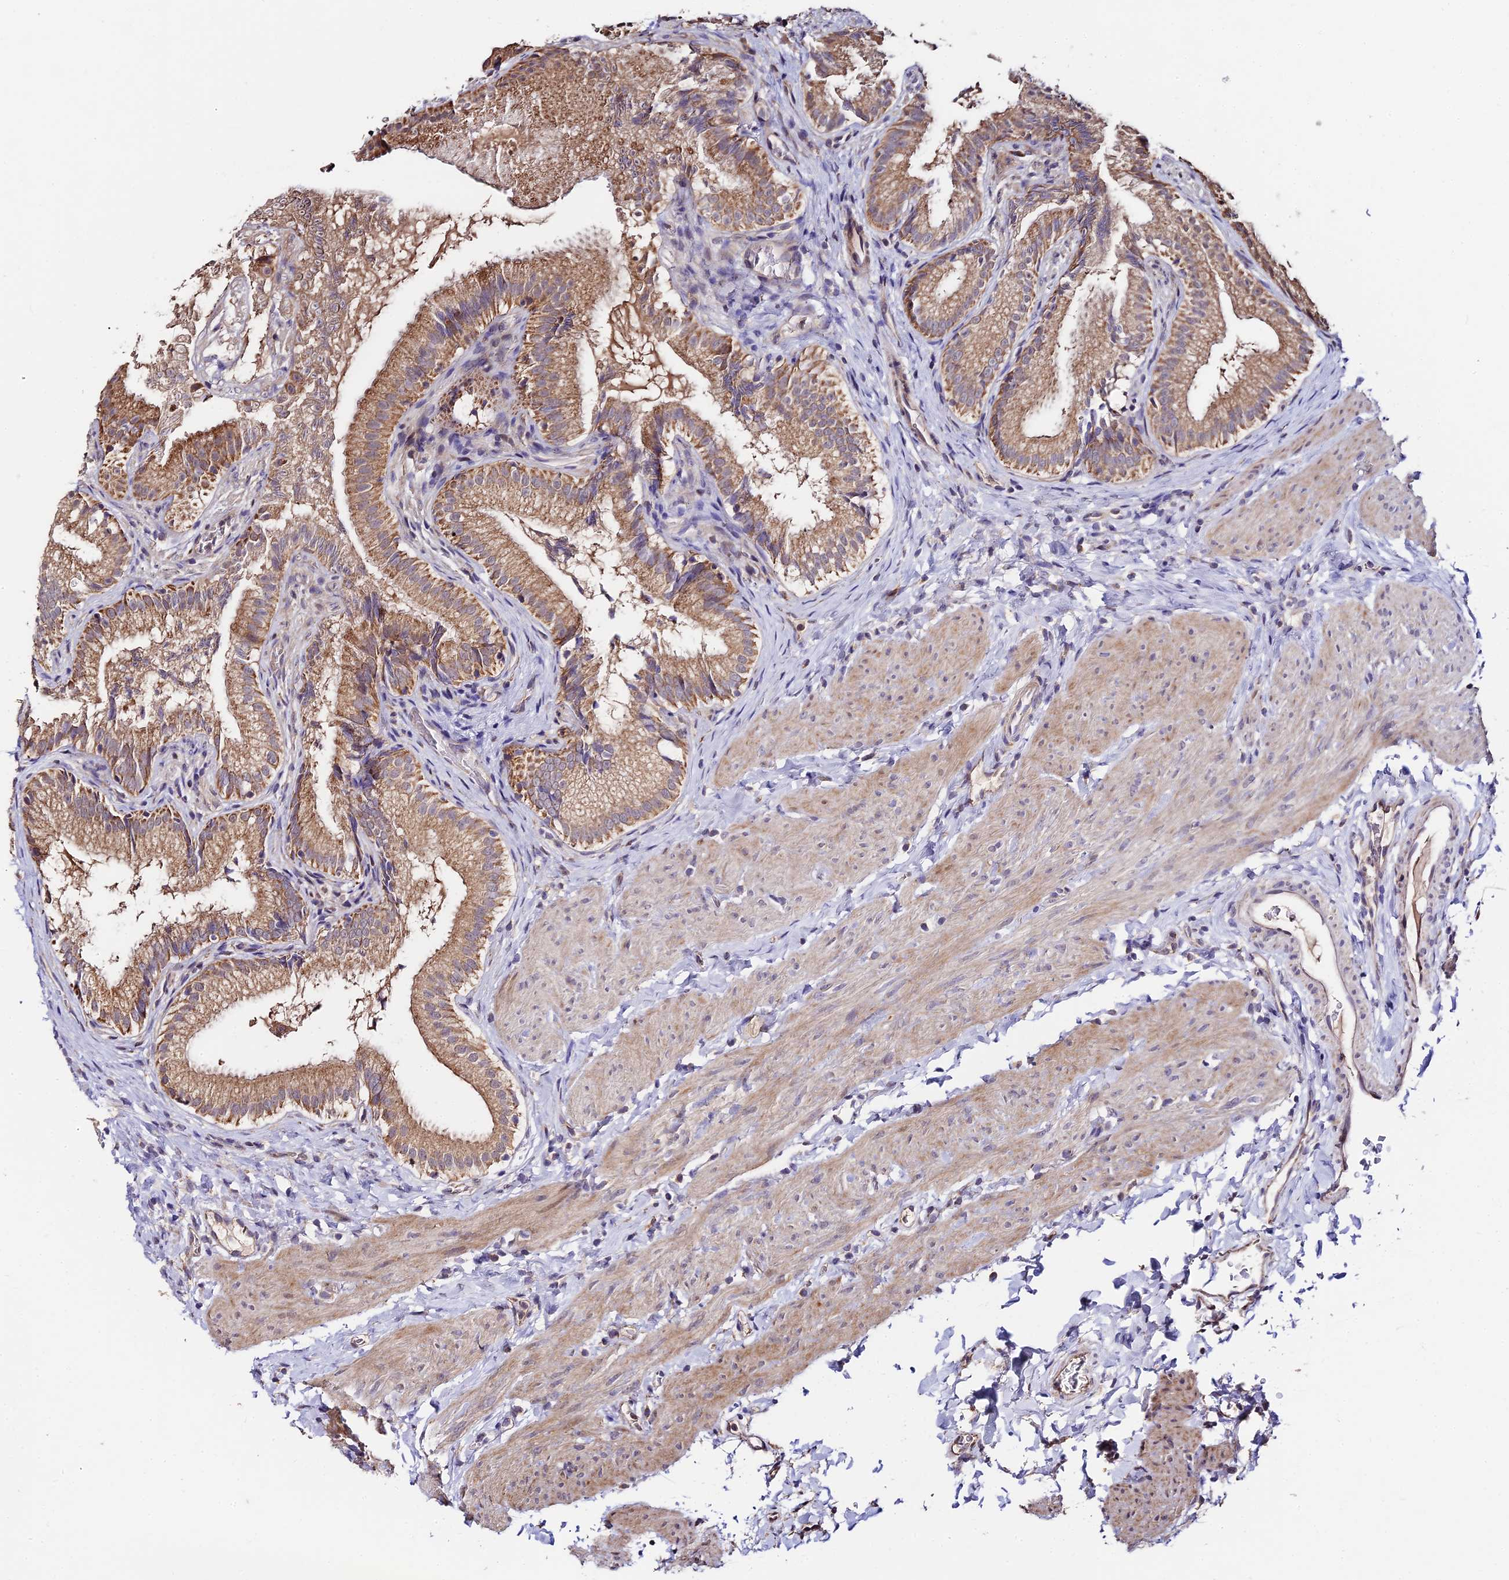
{"staining": {"intensity": "moderate", "quantity": ">75%", "location": "cytoplasmic/membranous"}, "tissue": "gallbladder", "cell_type": "Glandular cells", "image_type": "normal", "snomed": [{"axis": "morphology", "description": "Normal tissue, NOS"}, {"axis": "topography", "description": "Gallbladder"}], "caption": "DAB (3,3'-diaminobenzidine) immunohistochemical staining of unremarkable gallbladder demonstrates moderate cytoplasmic/membranous protein positivity in about >75% of glandular cells.", "gene": "C3orf20", "patient": {"sex": "female", "age": 30}}